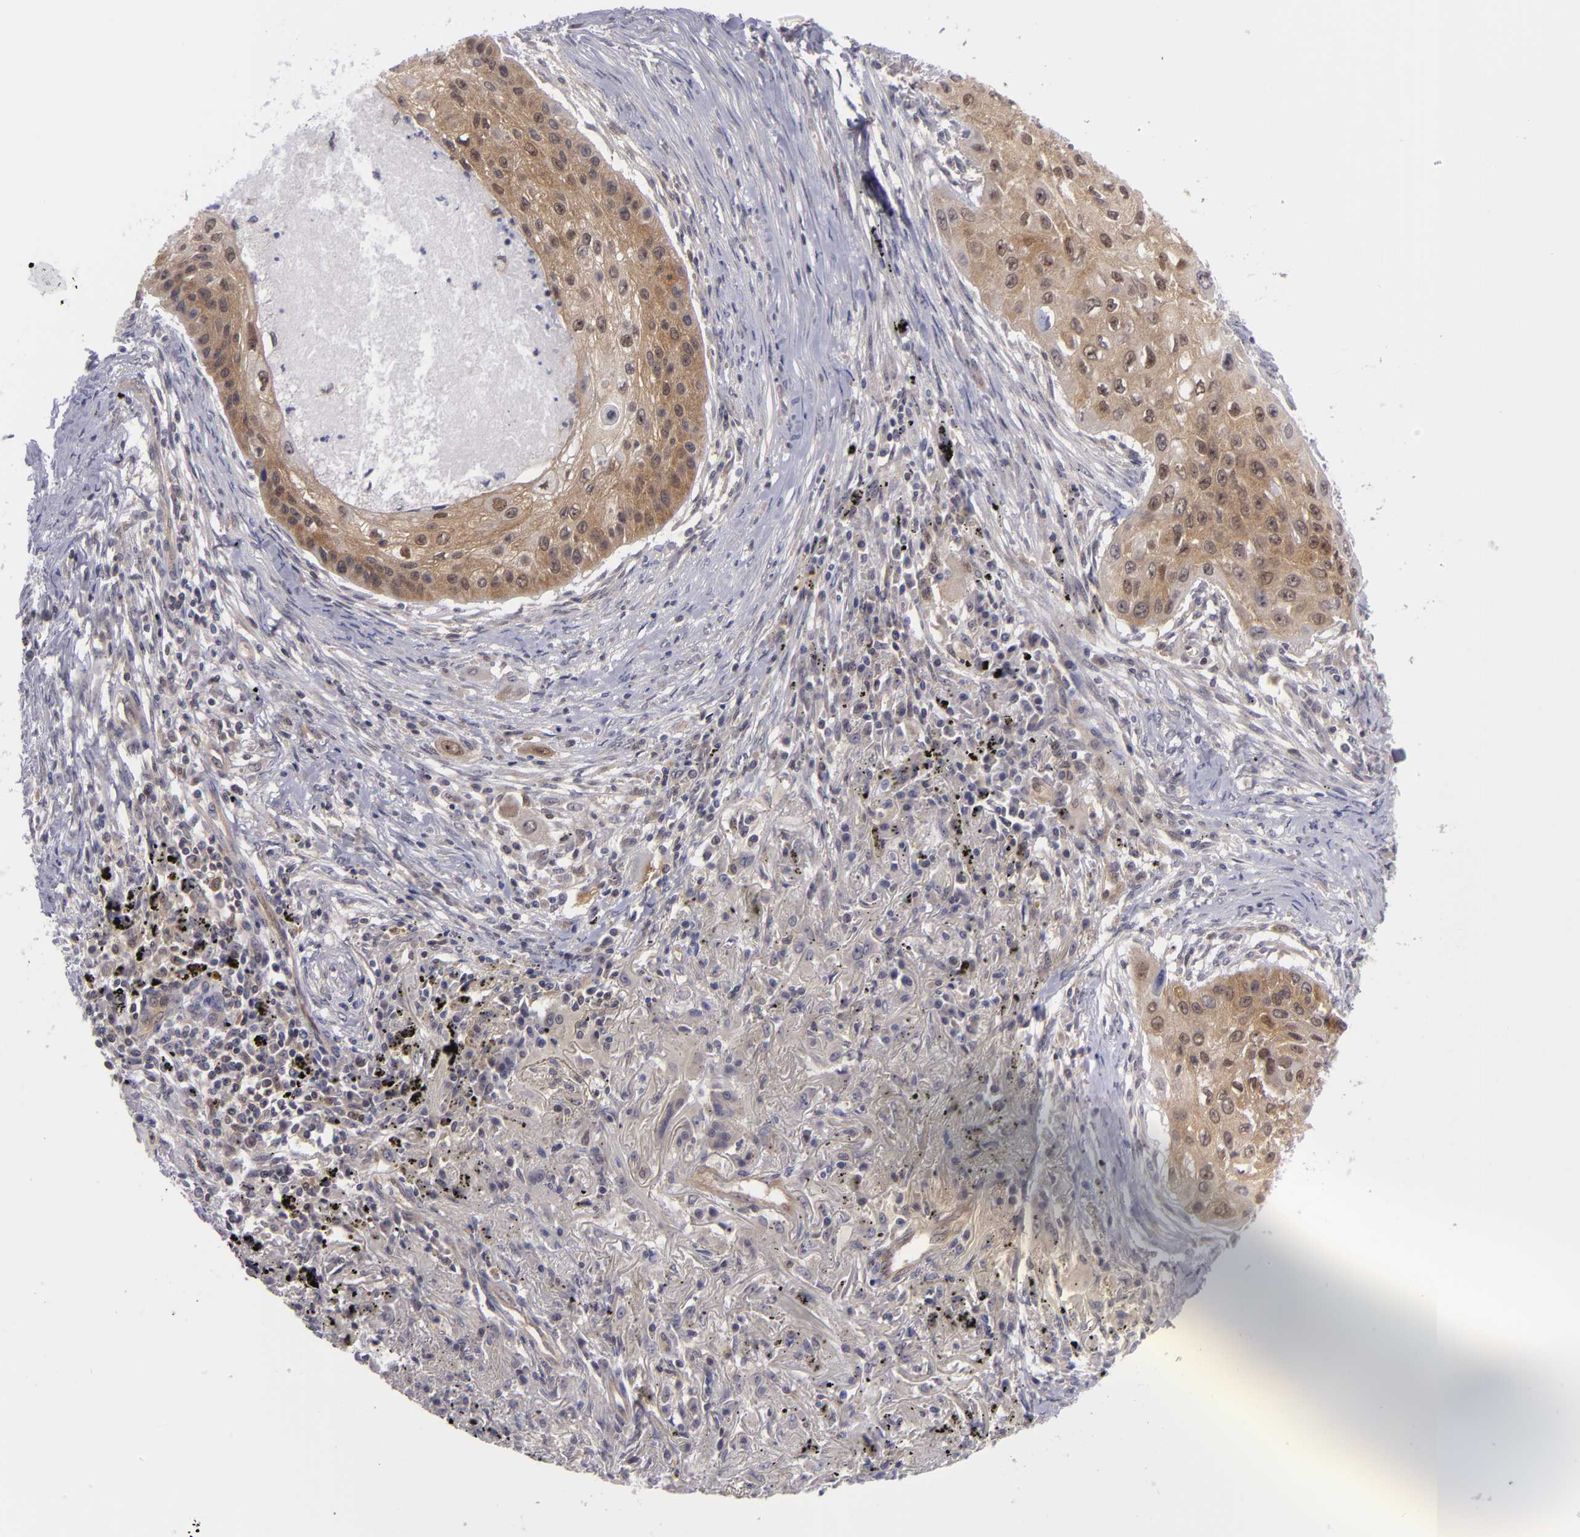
{"staining": {"intensity": "moderate", "quantity": ">75%", "location": "cytoplasmic/membranous"}, "tissue": "lung cancer", "cell_type": "Tumor cells", "image_type": "cancer", "snomed": [{"axis": "morphology", "description": "Squamous cell carcinoma, NOS"}, {"axis": "topography", "description": "Lung"}], "caption": "Immunohistochemical staining of squamous cell carcinoma (lung) exhibits medium levels of moderate cytoplasmic/membranous expression in about >75% of tumor cells. (Stains: DAB (3,3'-diaminobenzidine) in brown, nuclei in blue, Microscopy: brightfield microscopy at high magnification).", "gene": "BCL10", "patient": {"sex": "male", "age": 71}}